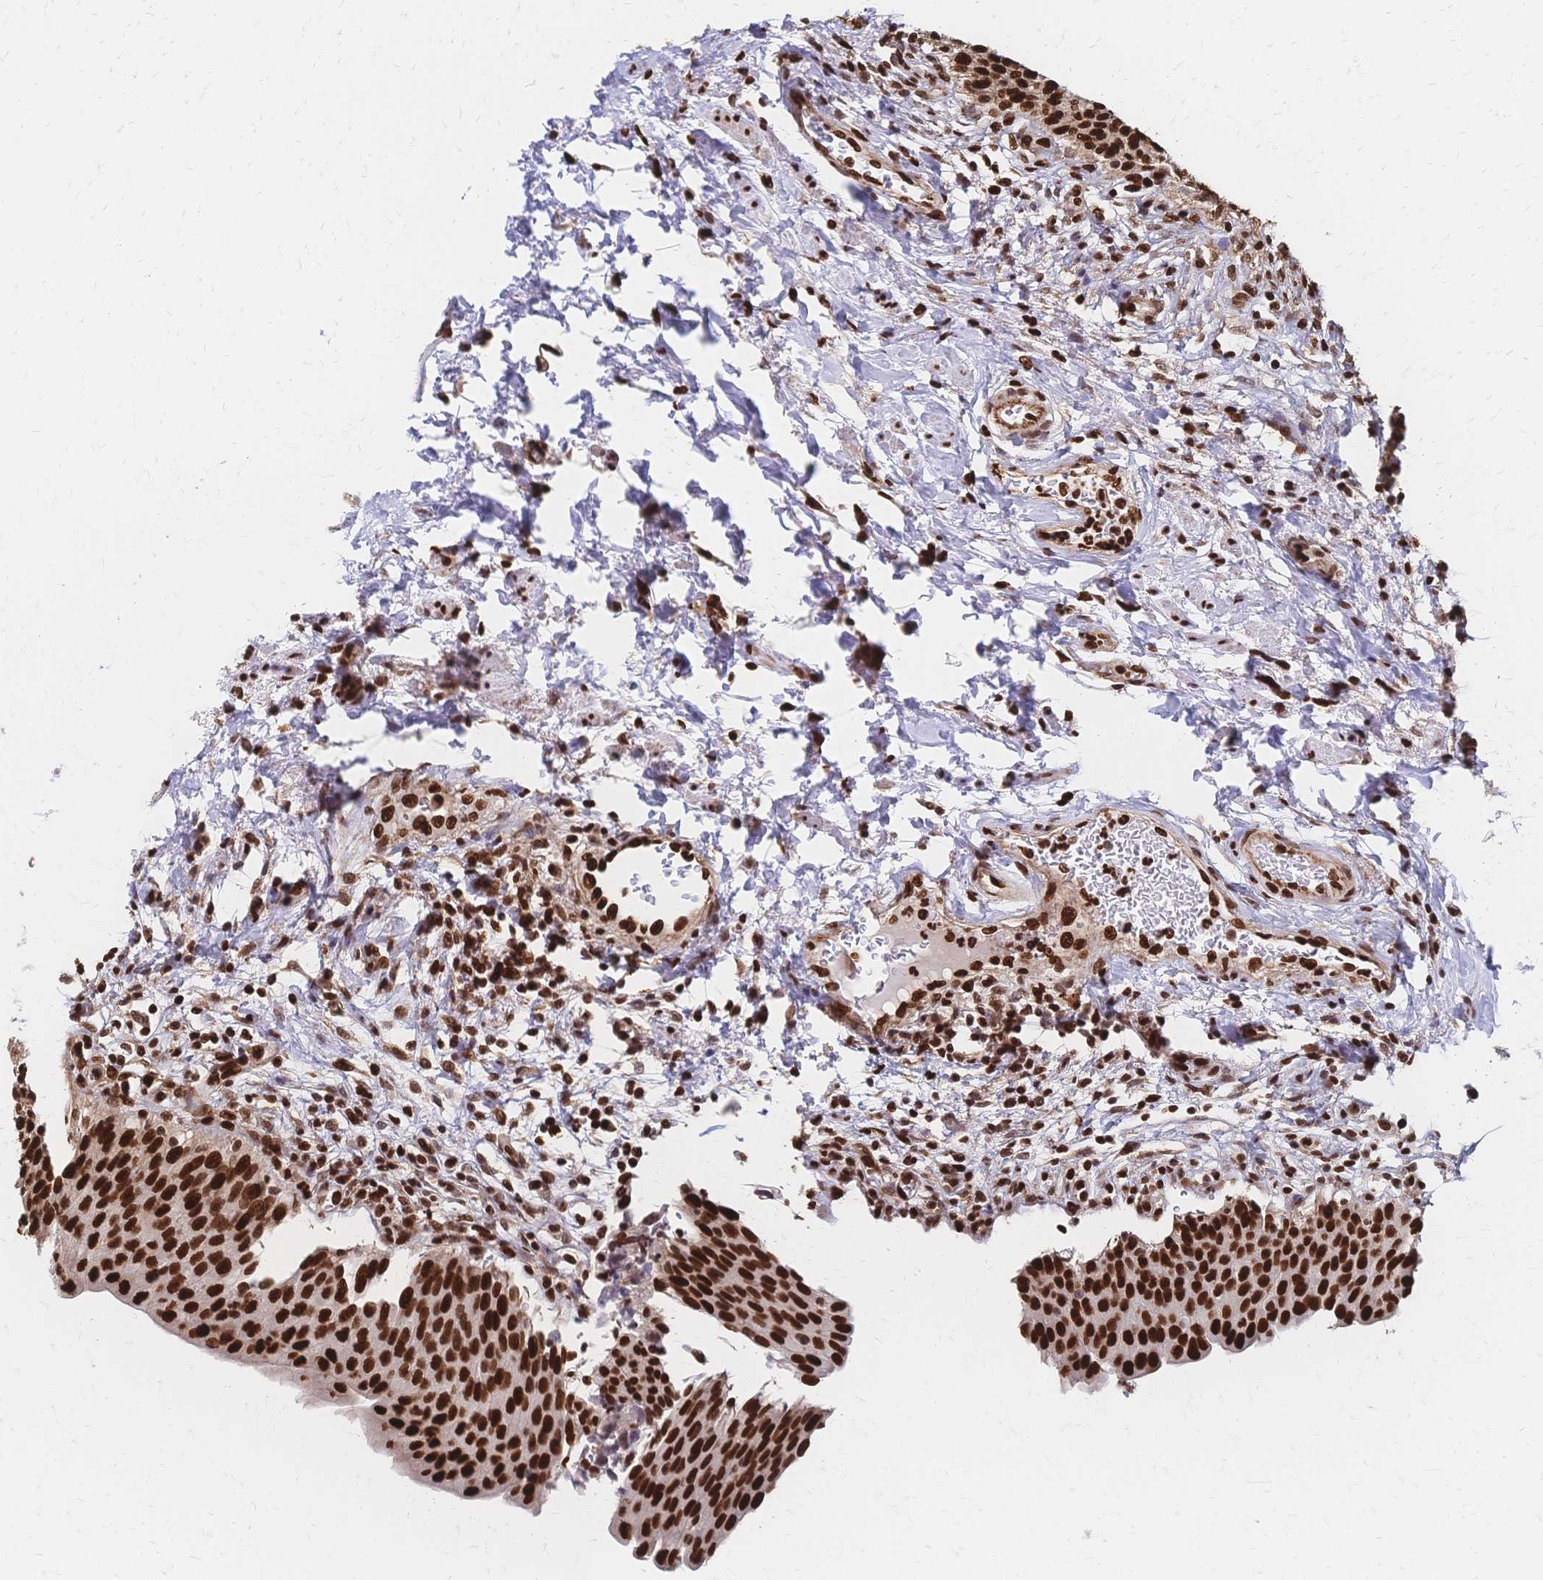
{"staining": {"intensity": "strong", "quantity": ">75%", "location": "nuclear"}, "tissue": "urinary bladder", "cell_type": "Urothelial cells", "image_type": "normal", "snomed": [{"axis": "morphology", "description": "Normal tissue, NOS"}, {"axis": "topography", "description": "Urinary bladder"}, {"axis": "topography", "description": "Peripheral nerve tissue"}], "caption": "This histopathology image reveals unremarkable urinary bladder stained with immunohistochemistry to label a protein in brown. The nuclear of urothelial cells show strong positivity for the protein. Nuclei are counter-stained blue.", "gene": "HDGF", "patient": {"sex": "female", "age": 60}}